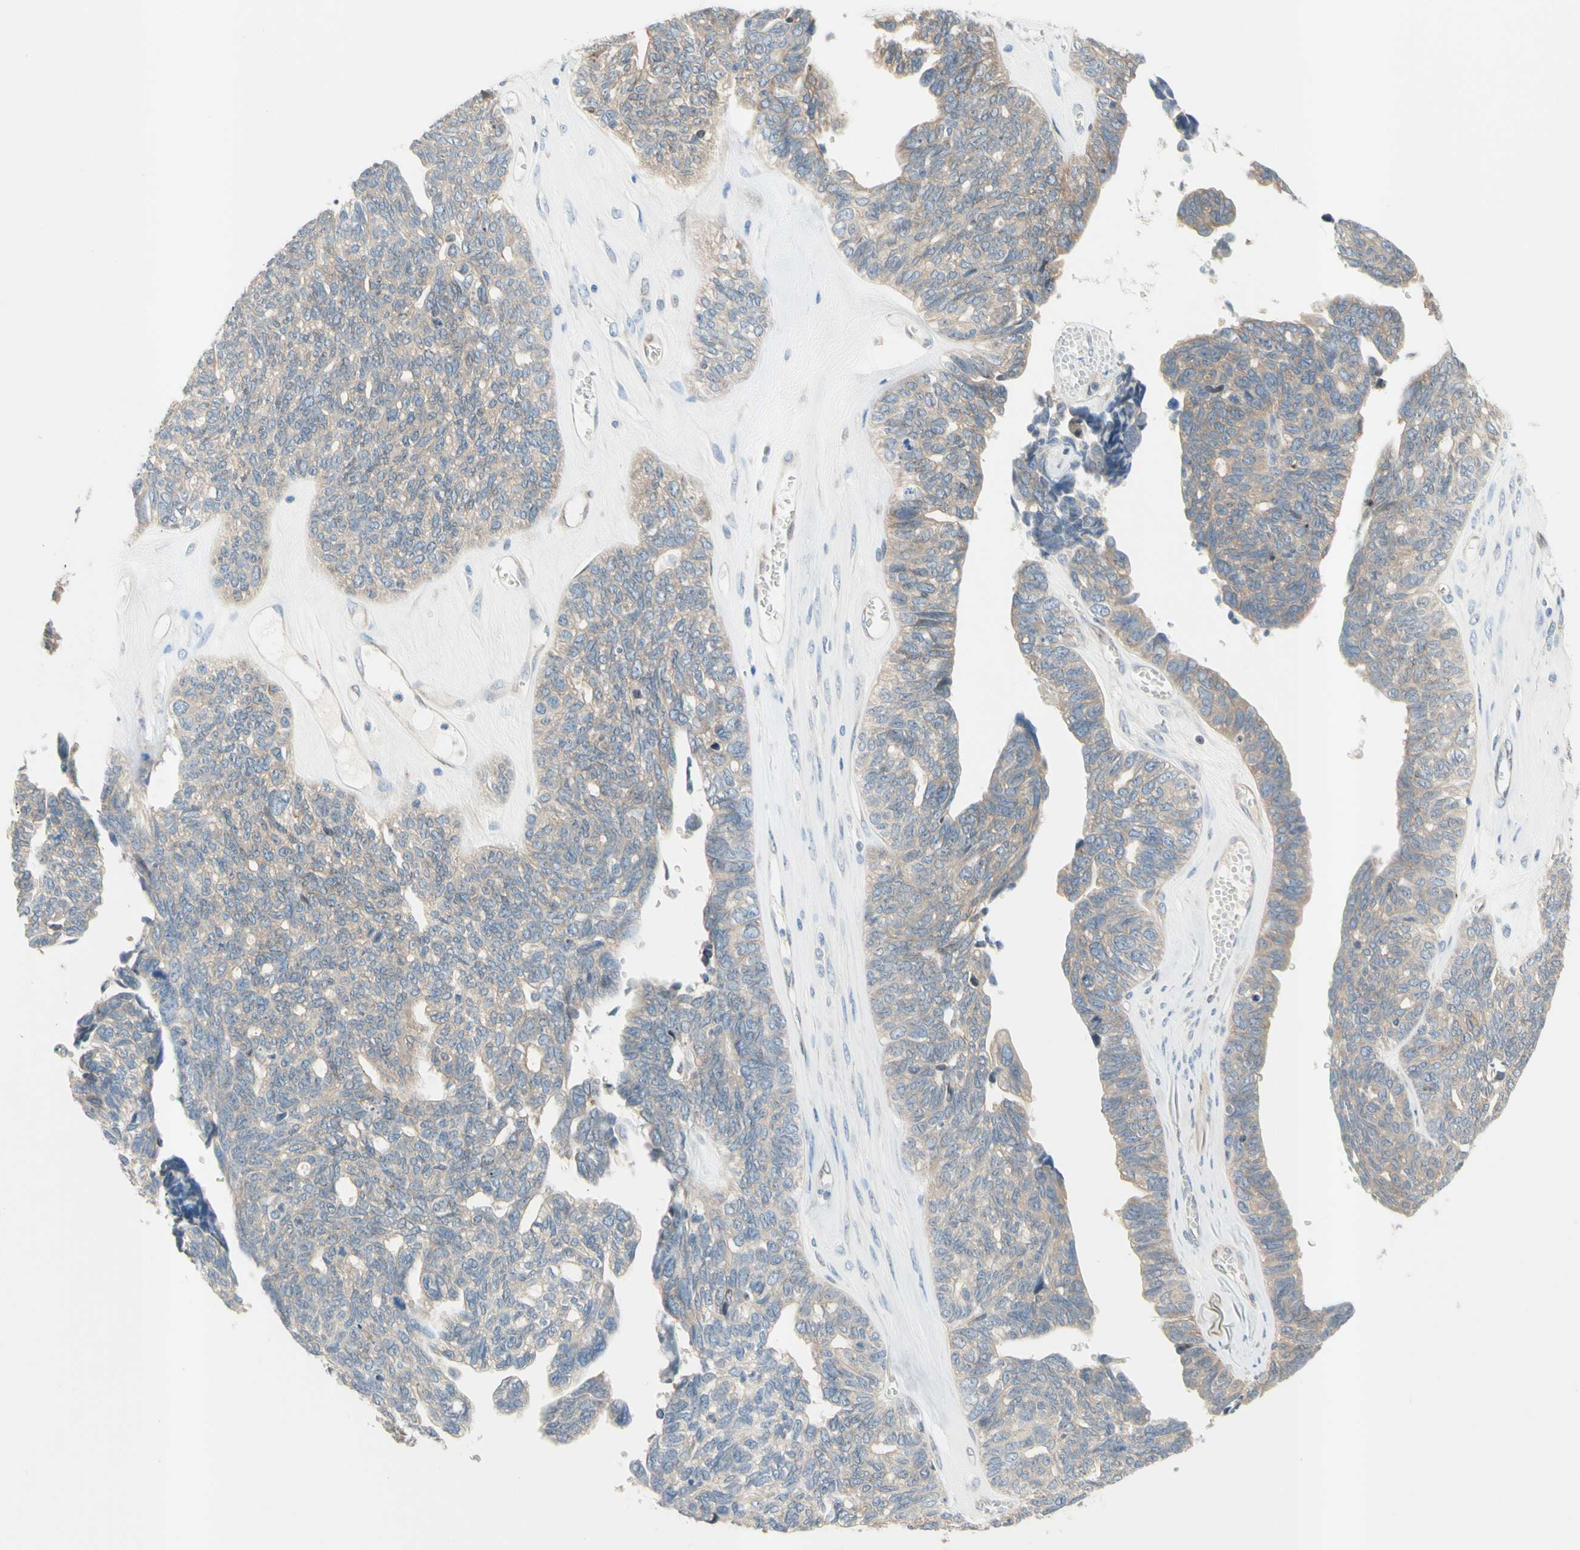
{"staining": {"intensity": "weak", "quantity": ">75%", "location": "cytoplasmic/membranous"}, "tissue": "ovarian cancer", "cell_type": "Tumor cells", "image_type": "cancer", "snomed": [{"axis": "morphology", "description": "Cystadenocarcinoma, serous, NOS"}, {"axis": "topography", "description": "Ovary"}], "caption": "Human serous cystadenocarcinoma (ovarian) stained with a protein marker reveals weak staining in tumor cells.", "gene": "TRAF2", "patient": {"sex": "female", "age": 79}}